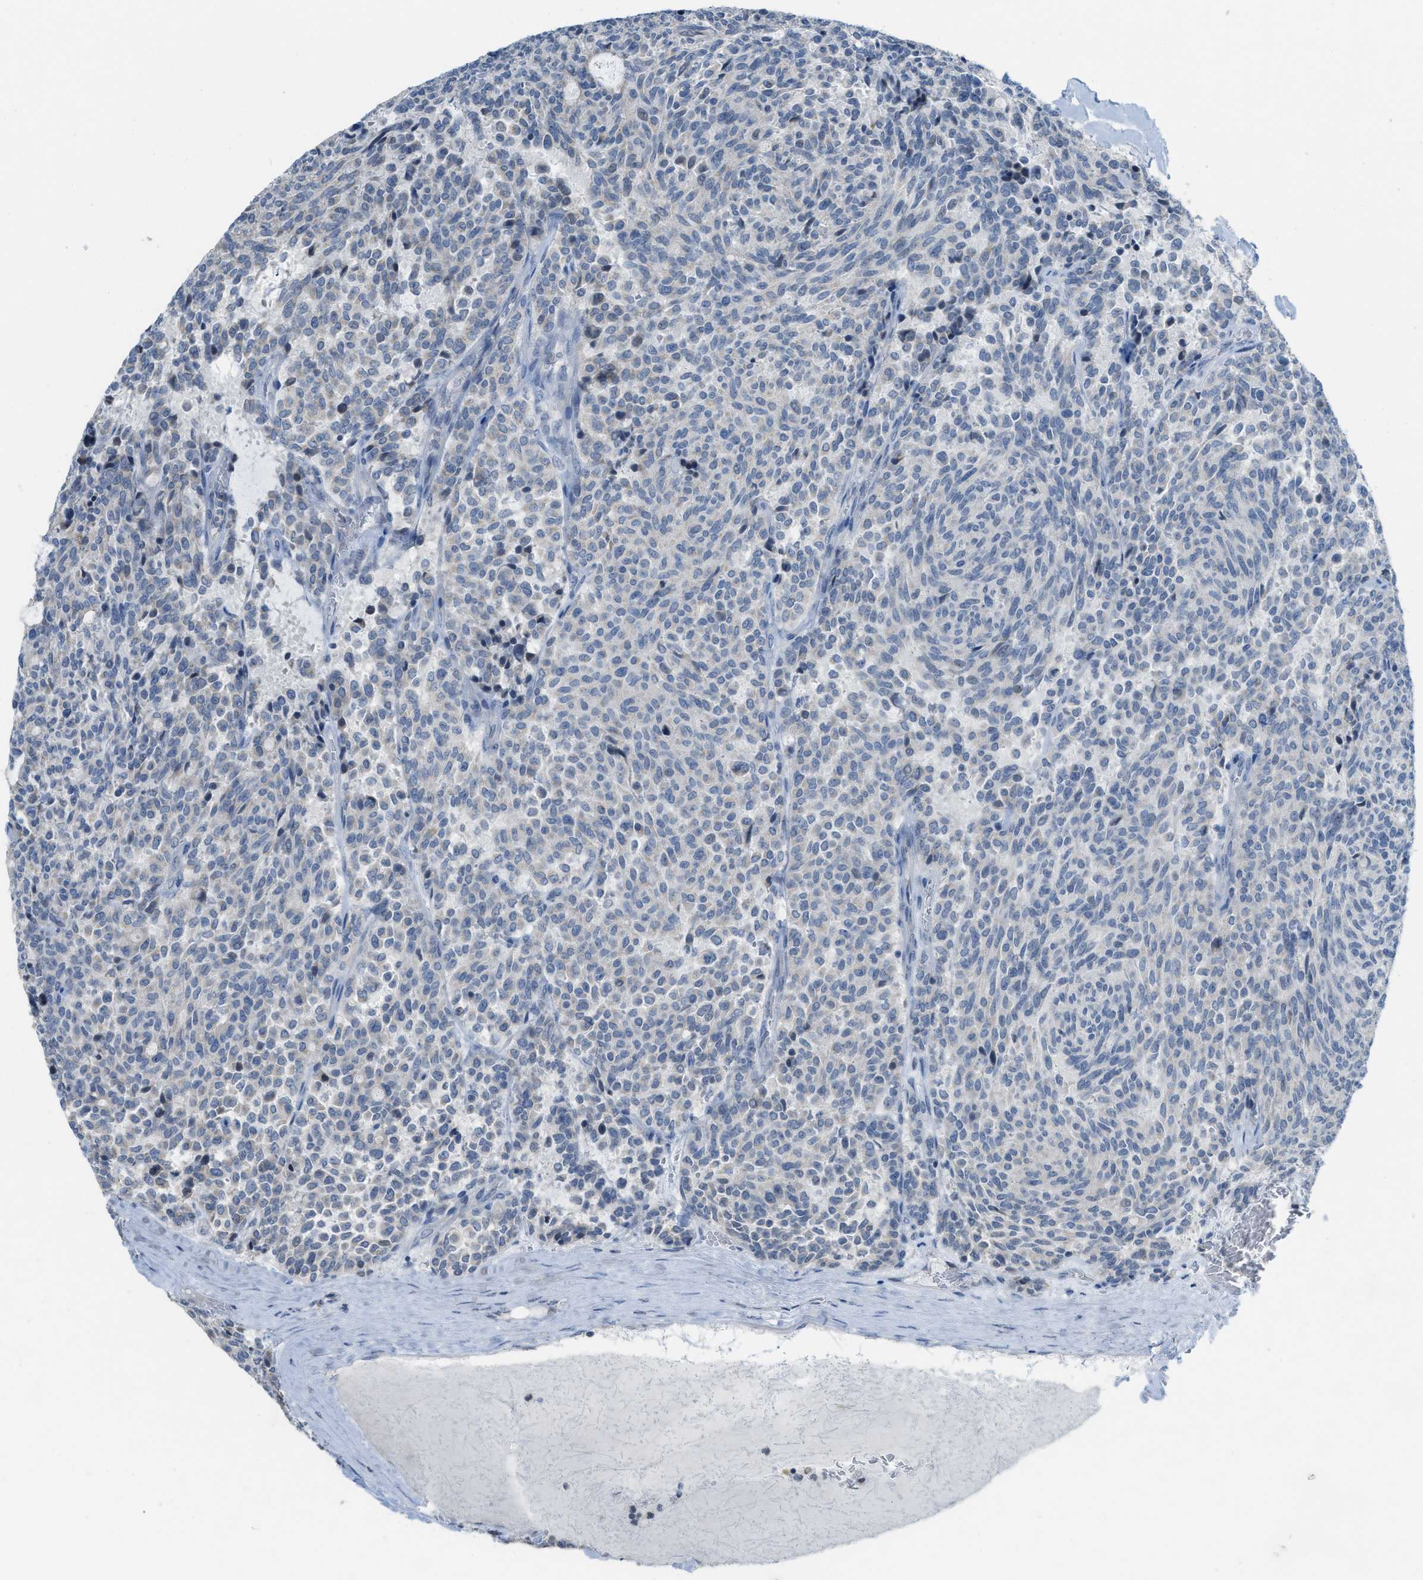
{"staining": {"intensity": "weak", "quantity": "<25%", "location": "cytoplasmic/membranous"}, "tissue": "carcinoid", "cell_type": "Tumor cells", "image_type": "cancer", "snomed": [{"axis": "morphology", "description": "Carcinoid, malignant, NOS"}, {"axis": "topography", "description": "Pancreas"}], "caption": "IHC of human malignant carcinoid reveals no expression in tumor cells.", "gene": "TXNDC2", "patient": {"sex": "female", "age": 54}}